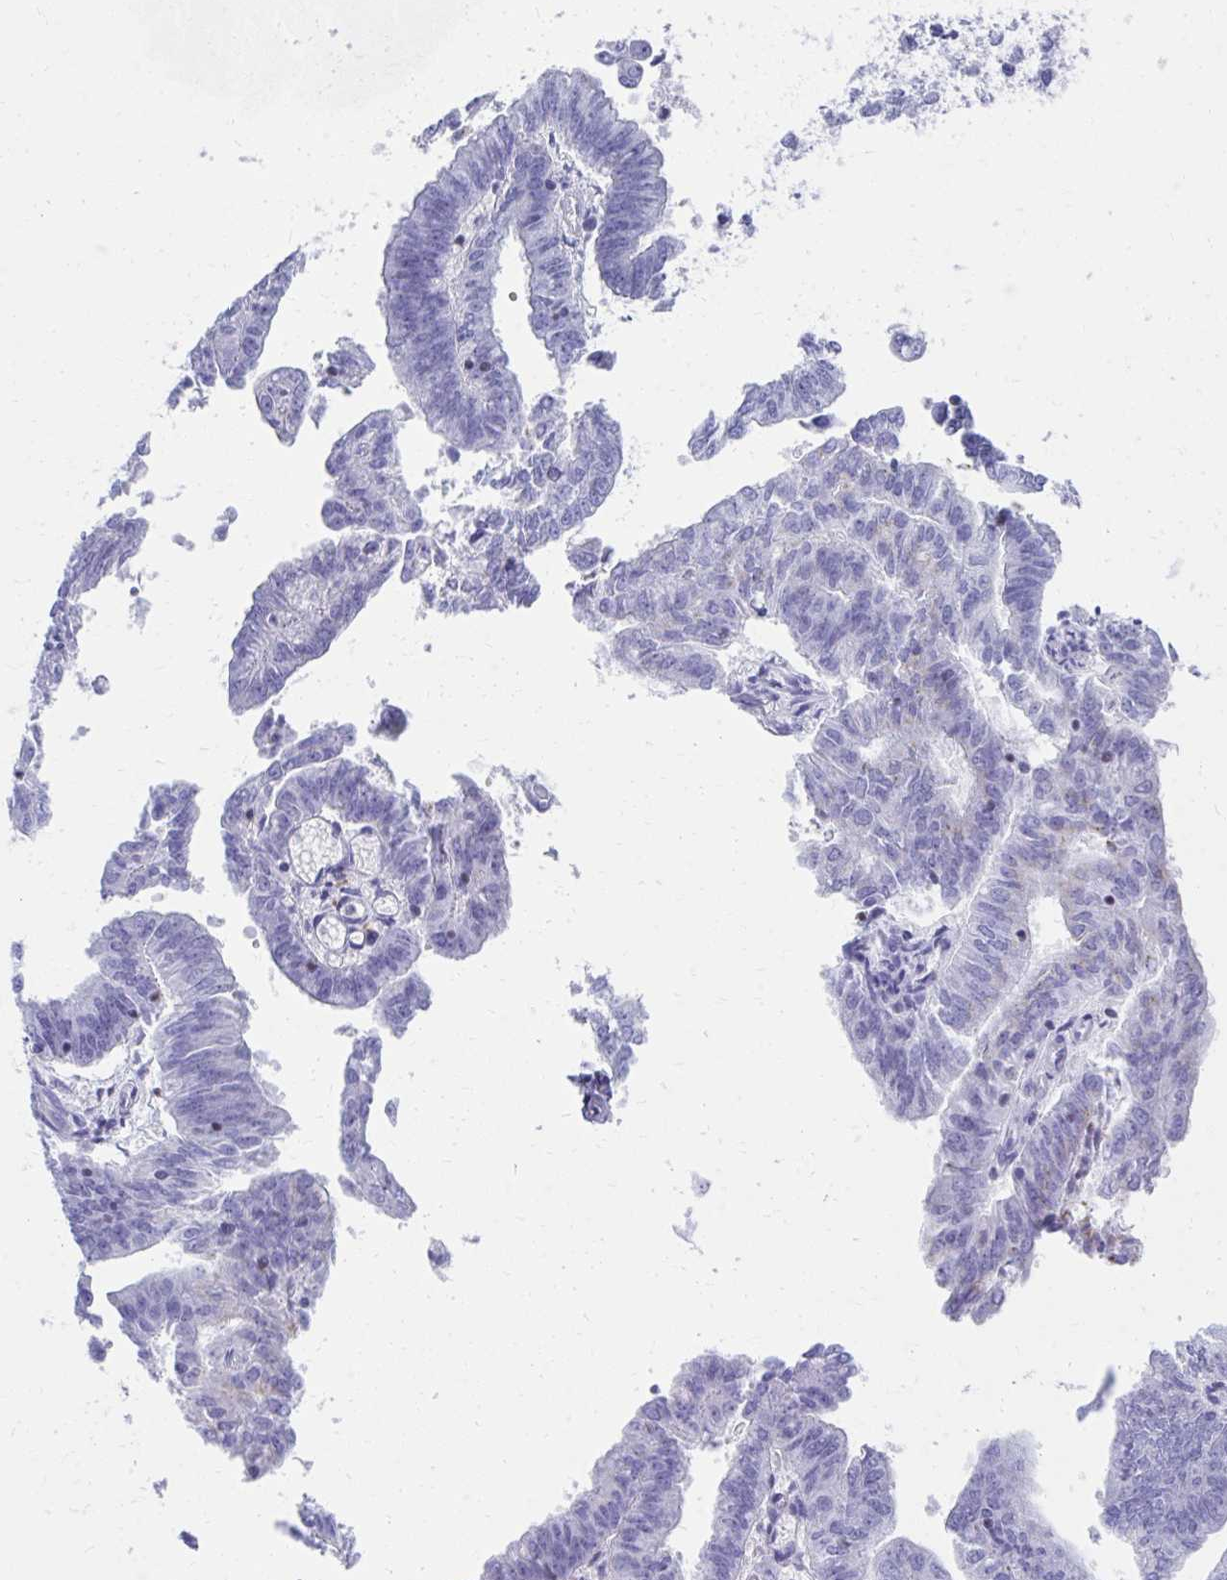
{"staining": {"intensity": "negative", "quantity": "none", "location": "none"}, "tissue": "endometrial cancer", "cell_type": "Tumor cells", "image_type": "cancer", "snomed": [{"axis": "morphology", "description": "Adenocarcinoma, NOS"}, {"axis": "topography", "description": "Endometrium"}], "caption": "The image reveals no staining of tumor cells in adenocarcinoma (endometrial).", "gene": "RUNX3", "patient": {"sex": "female", "age": 82}}